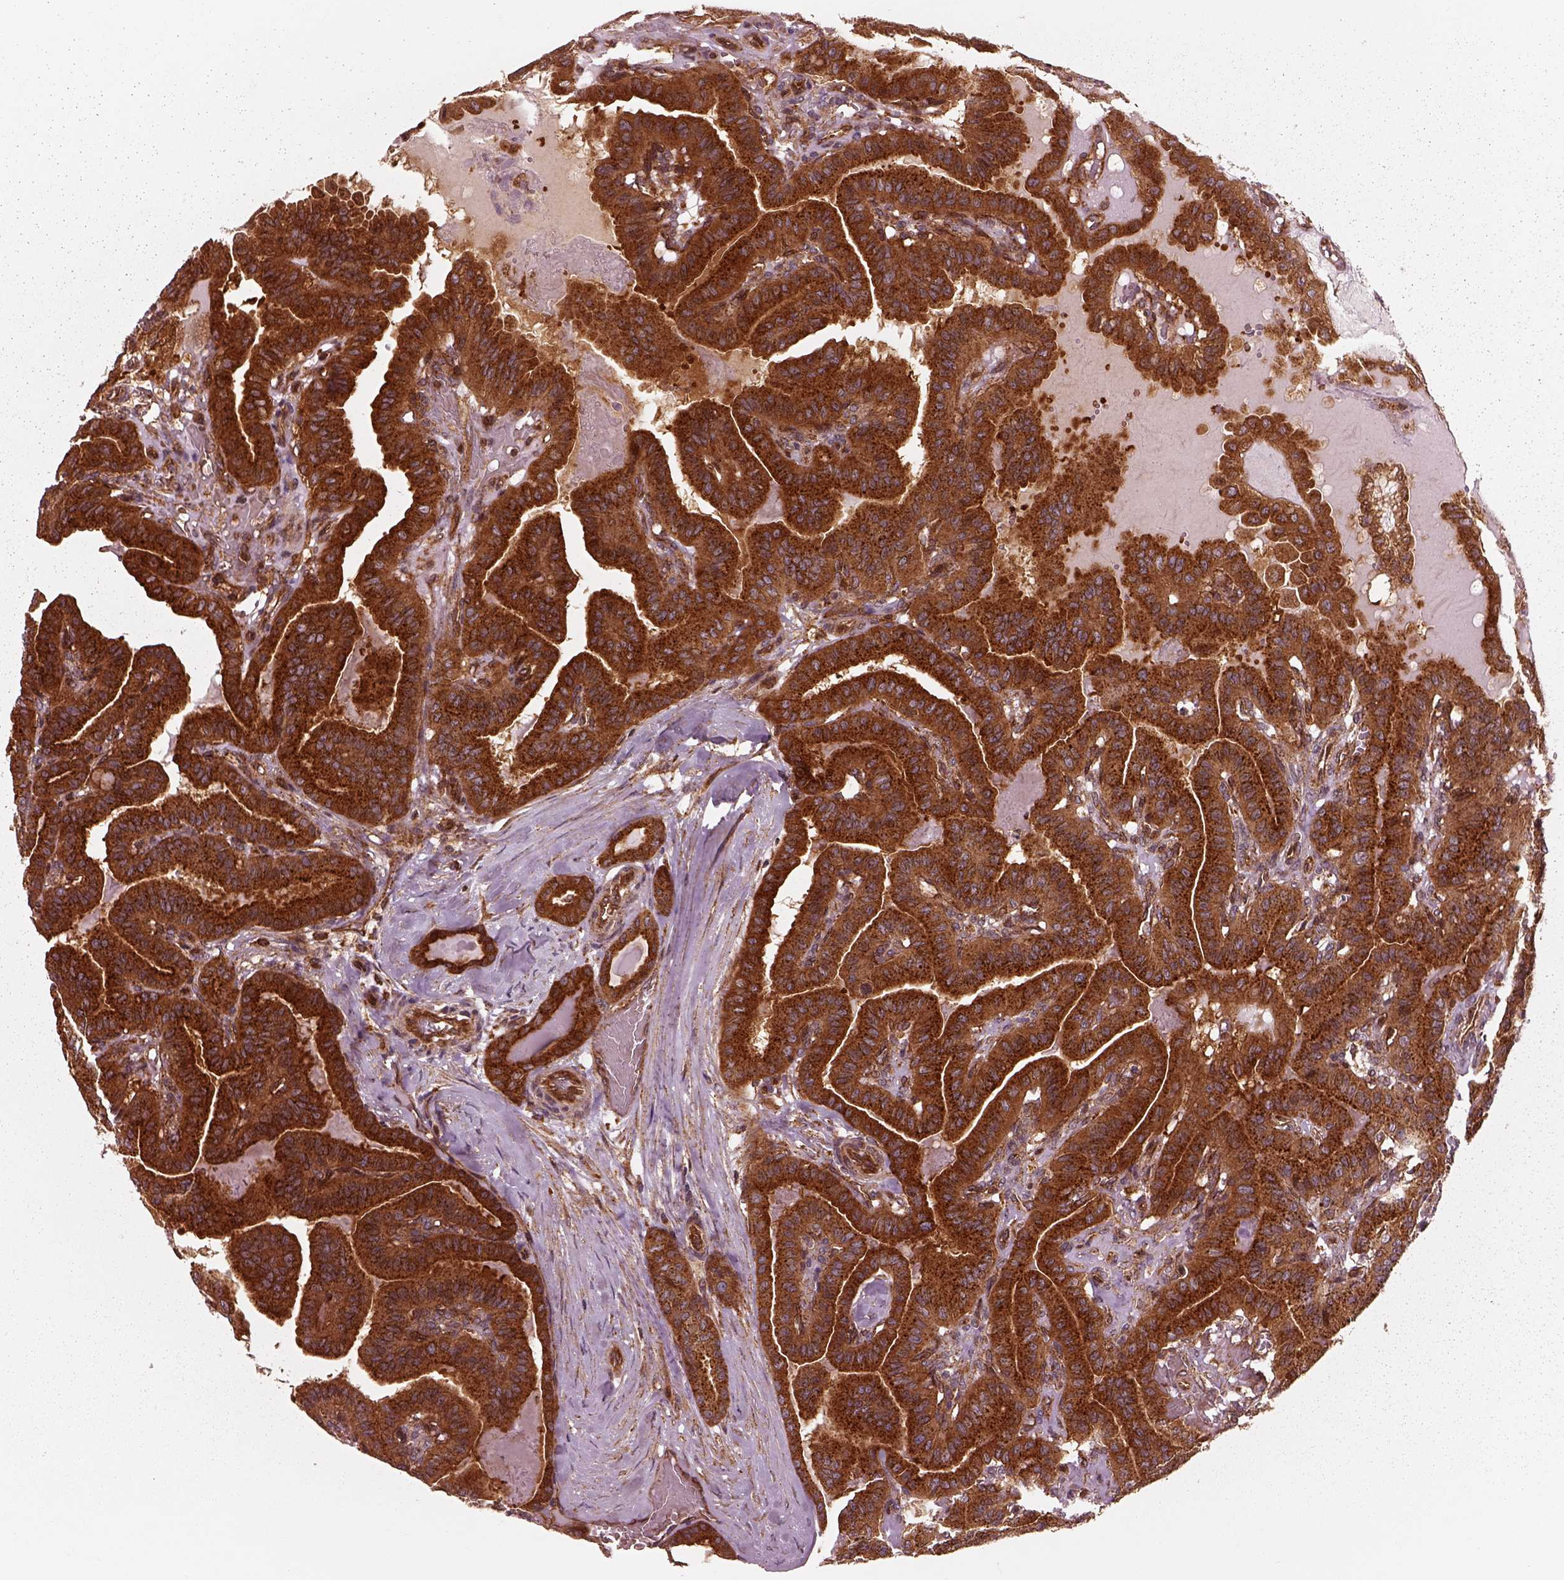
{"staining": {"intensity": "strong", "quantity": ">75%", "location": "cytoplasmic/membranous"}, "tissue": "thyroid cancer", "cell_type": "Tumor cells", "image_type": "cancer", "snomed": [{"axis": "morphology", "description": "Papillary adenocarcinoma, NOS"}, {"axis": "topography", "description": "Thyroid gland"}], "caption": "Papillary adenocarcinoma (thyroid) stained for a protein reveals strong cytoplasmic/membranous positivity in tumor cells.", "gene": "WASHC2A", "patient": {"sex": "male", "age": 87}}